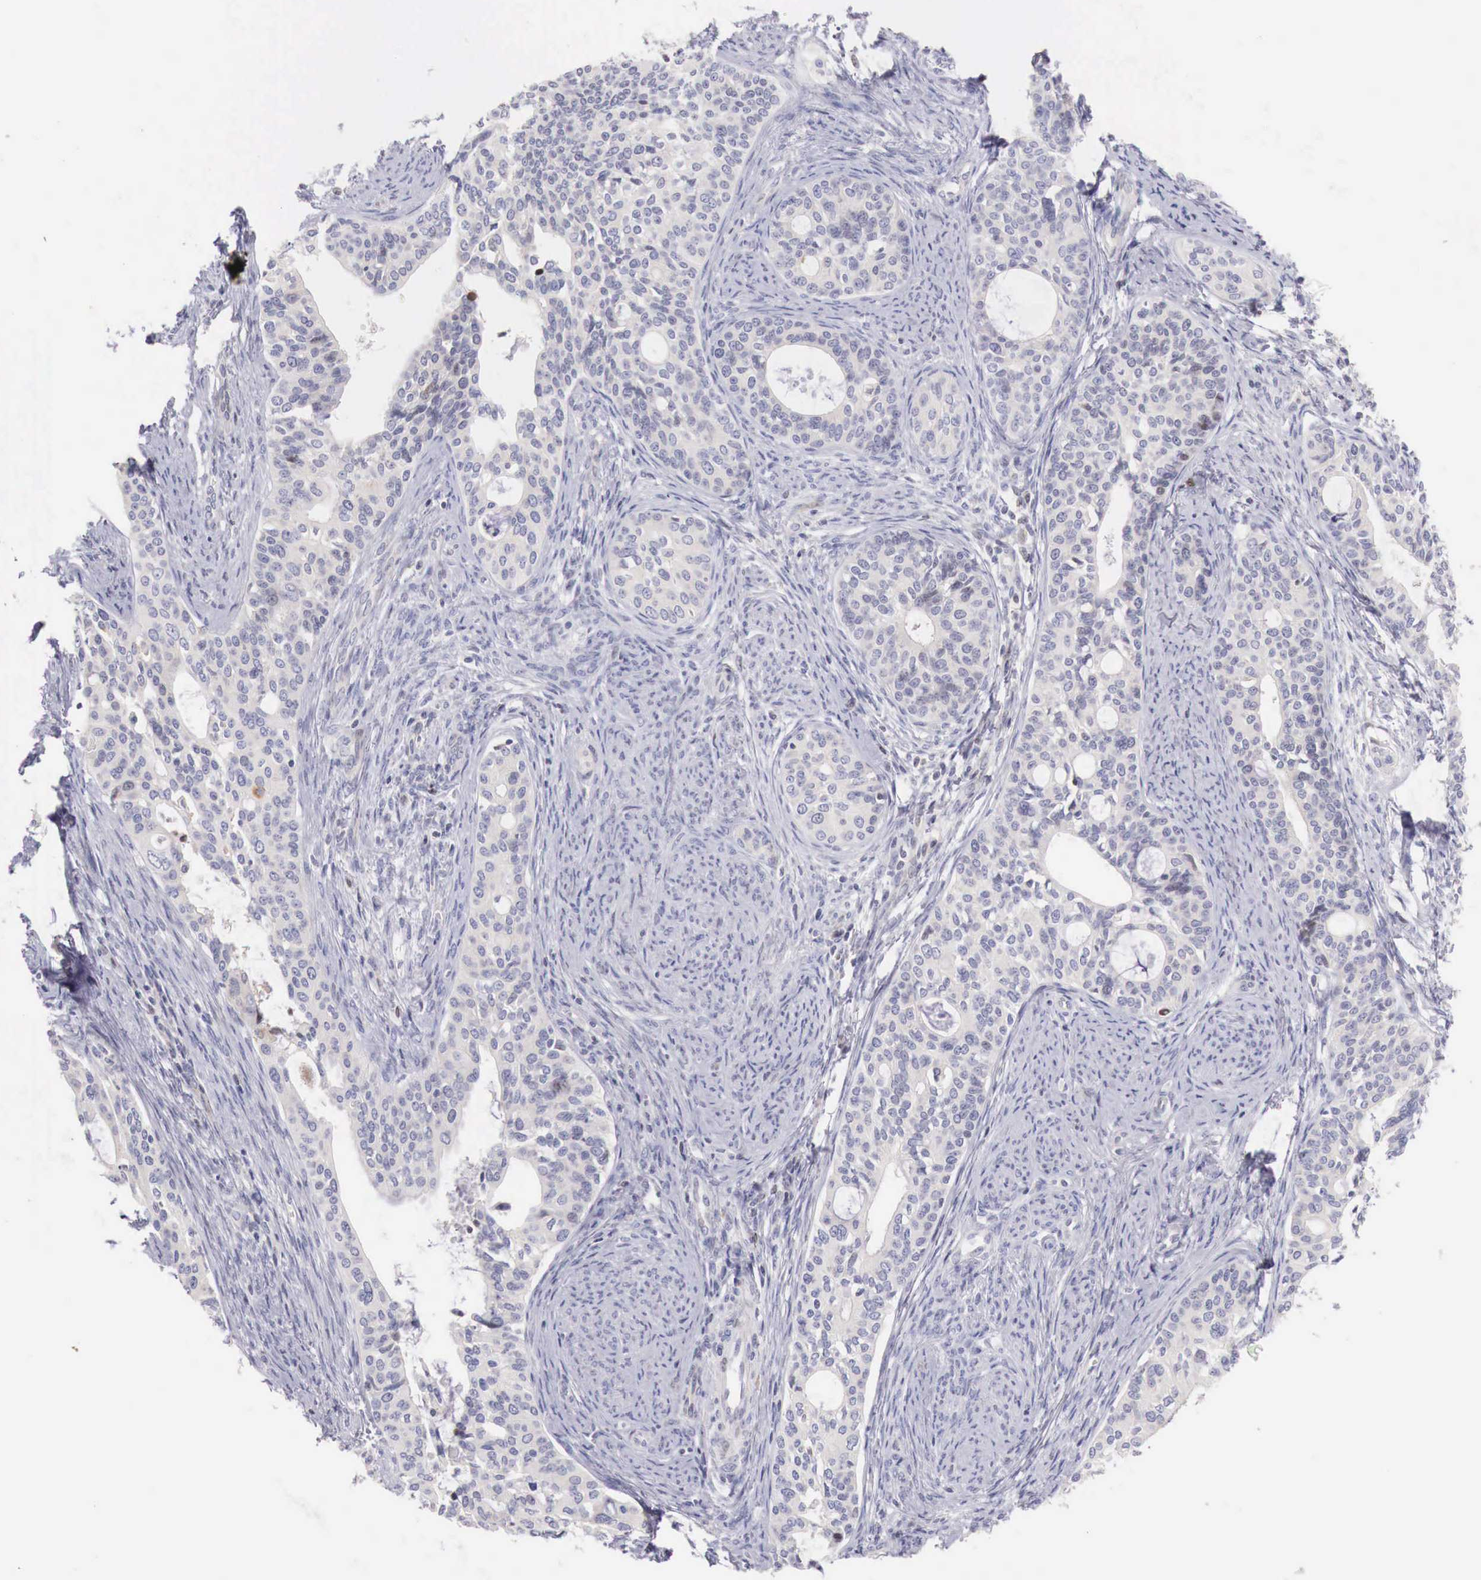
{"staining": {"intensity": "negative", "quantity": "none", "location": "none"}, "tissue": "cervical cancer", "cell_type": "Tumor cells", "image_type": "cancer", "snomed": [{"axis": "morphology", "description": "Squamous cell carcinoma, NOS"}, {"axis": "topography", "description": "Cervix"}], "caption": "Immunohistochemistry (IHC) histopathology image of squamous cell carcinoma (cervical) stained for a protein (brown), which displays no positivity in tumor cells.", "gene": "CLCN5", "patient": {"sex": "female", "age": 34}}